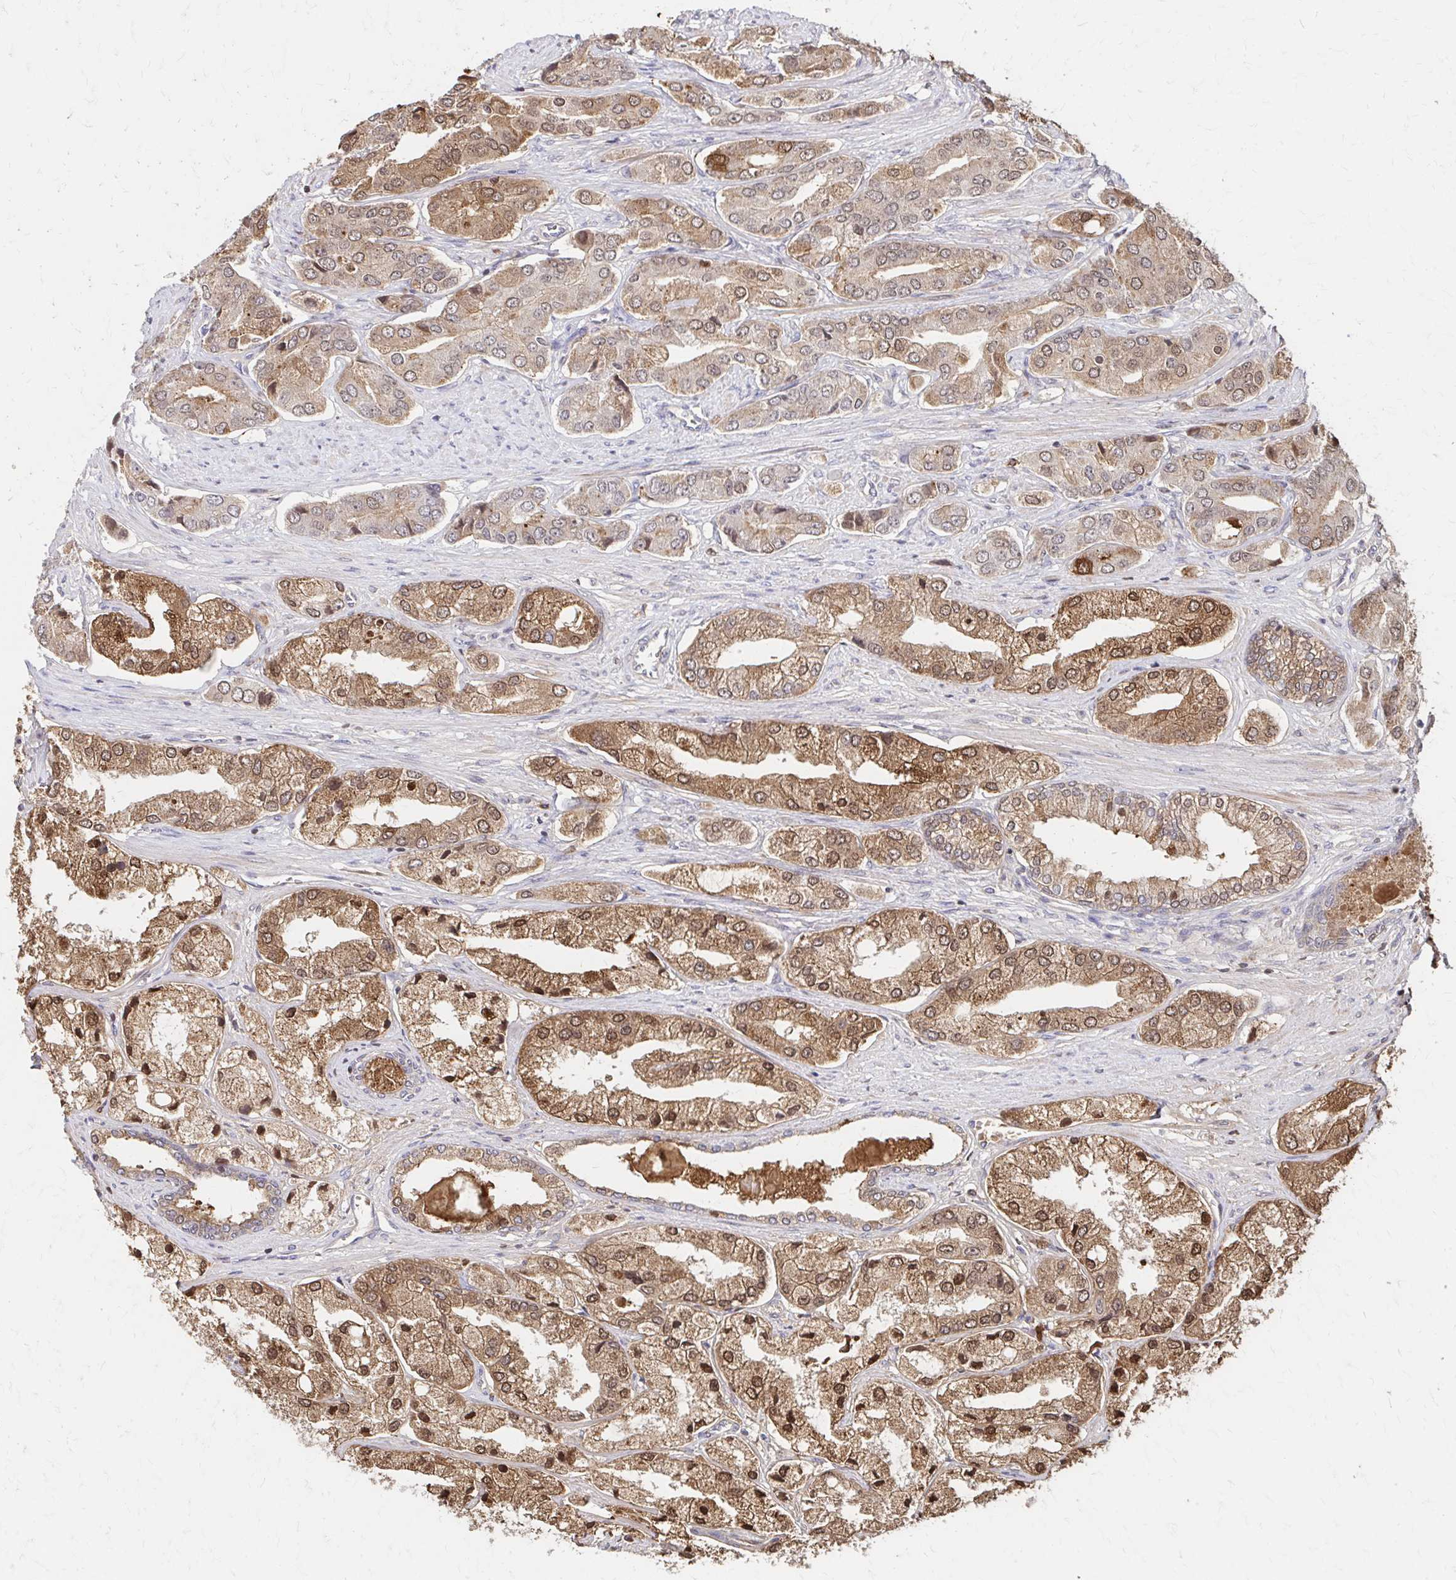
{"staining": {"intensity": "moderate", "quantity": ">75%", "location": "cytoplasmic/membranous,nuclear"}, "tissue": "prostate cancer", "cell_type": "Tumor cells", "image_type": "cancer", "snomed": [{"axis": "morphology", "description": "Adenocarcinoma, Low grade"}, {"axis": "topography", "description": "Prostate"}], "caption": "IHC micrograph of neoplastic tissue: low-grade adenocarcinoma (prostate) stained using IHC demonstrates medium levels of moderate protein expression localized specifically in the cytoplasmic/membranous and nuclear of tumor cells, appearing as a cytoplasmic/membranous and nuclear brown color.", "gene": "AZGP1", "patient": {"sex": "male", "age": 69}}